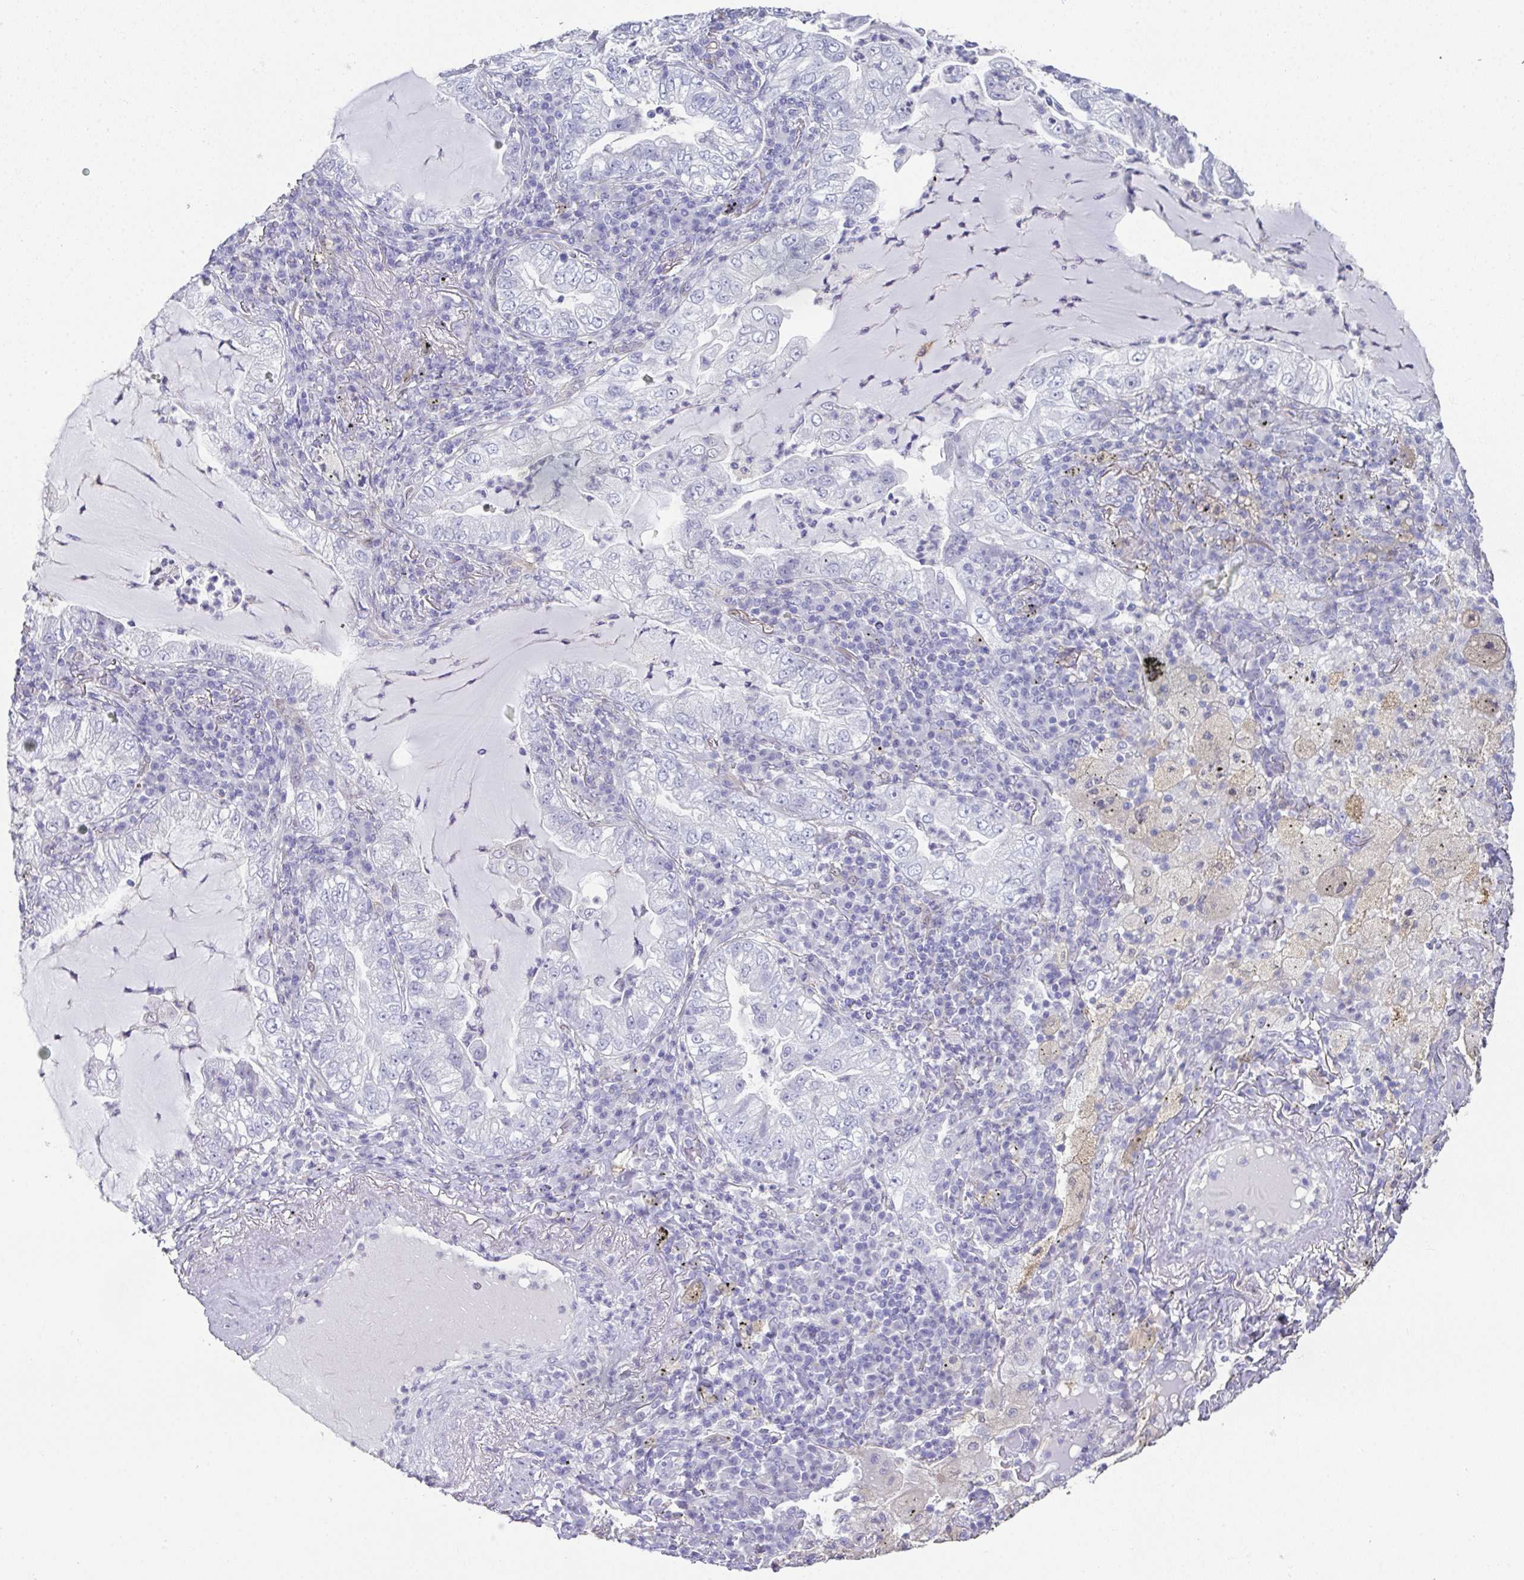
{"staining": {"intensity": "negative", "quantity": "none", "location": "none"}, "tissue": "lung cancer", "cell_type": "Tumor cells", "image_type": "cancer", "snomed": [{"axis": "morphology", "description": "Adenocarcinoma, NOS"}, {"axis": "topography", "description": "Lung"}], "caption": "DAB immunohistochemical staining of lung cancer (adenocarcinoma) reveals no significant expression in tumor cells. (DAB (3,3'-diaminobenzidine) immunohistochemistry visualized using brightfield microscopy, high magnification).", "gene": "RBP1", "patient": {"sex": "female", "age": 73}}